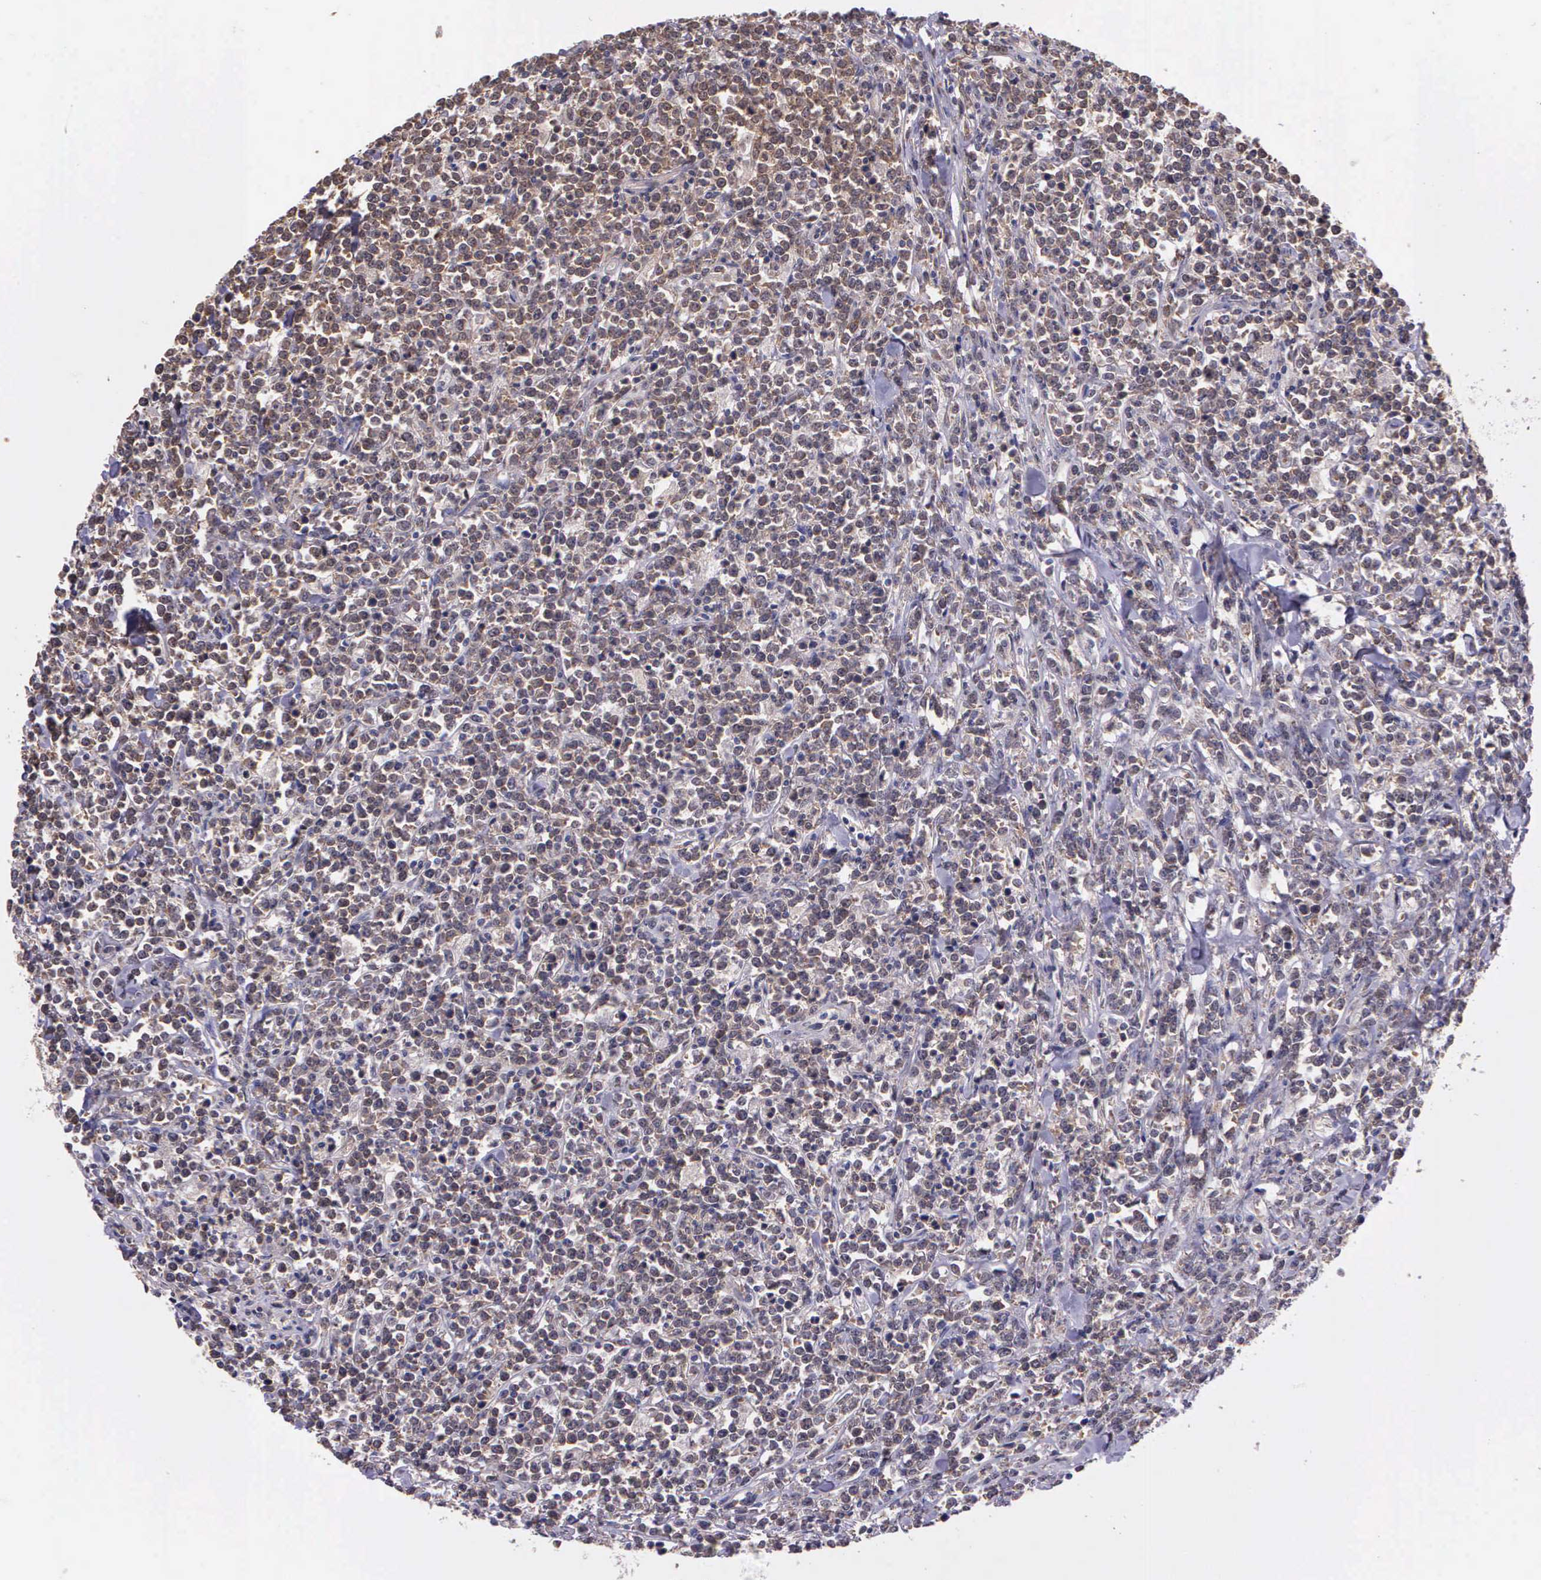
{"staining": {"intensity": "weak", "quantity": "25%-75%", "location": "cytoplasmic/membranous"}, "tissue": "lymphoma", "cell_type": "Tumor cells", "image_type": "cancer", "snomed": [{"axis": "morphology", "description": "Malignant lymphoma, non-Hodgkin's type, High grade"}, {"axis": "topography", "description": "Small intestine"}, {"axis": "topography", "description": "Colon"}], "caption": "IHC (DAB) staining of human malignant lymphoma, non-Hodgkin's type (high-grade) demonstrates weak cytoplasmic/membranous protein expression in about 25%-75% of tumor cells. Using DAB (brown) and hematoxylin (blue) stains, captured at high magnification using brightfield microscopy.", "gene": "IGBP1", "patient": {"sex": "male", "age": 8}}